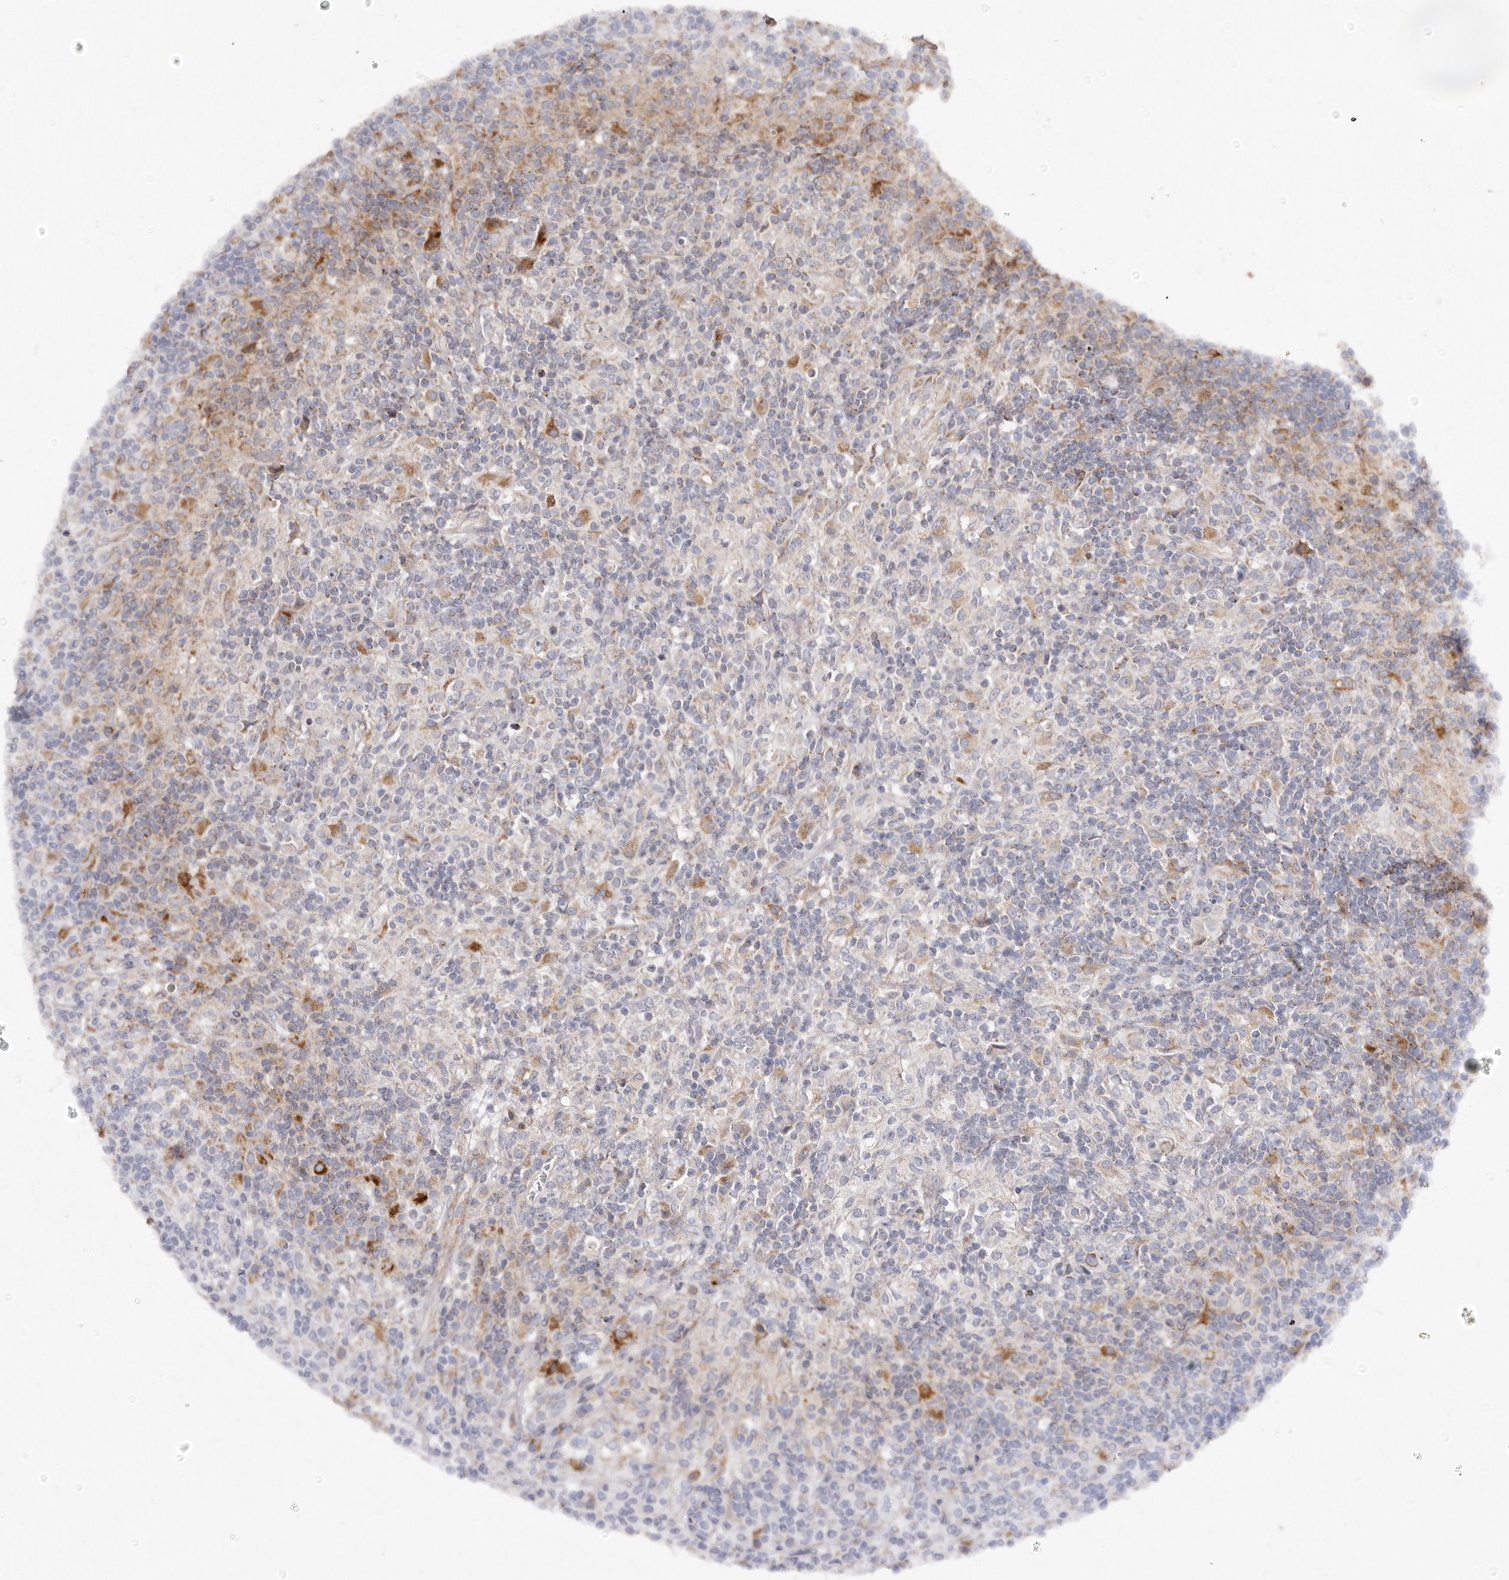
{"staining": {"intensity": "negative", "quantity": "none", "location": "none"}, "tissue": "lymphoma", "cell_type": "Tumor cells", "image_type": "cancer", "snomed": [{"axis": "morphology", "description": "Hodgkin's disease, NOS"}, {"axis": "topography", "description": "Lymph node"}], "caption": "Tumor cells show no significant protein staining in lymphoma. Nuclei are stained in blue.", "gene": "MACC1", "patient": {"sex": "male", "age": 70}}